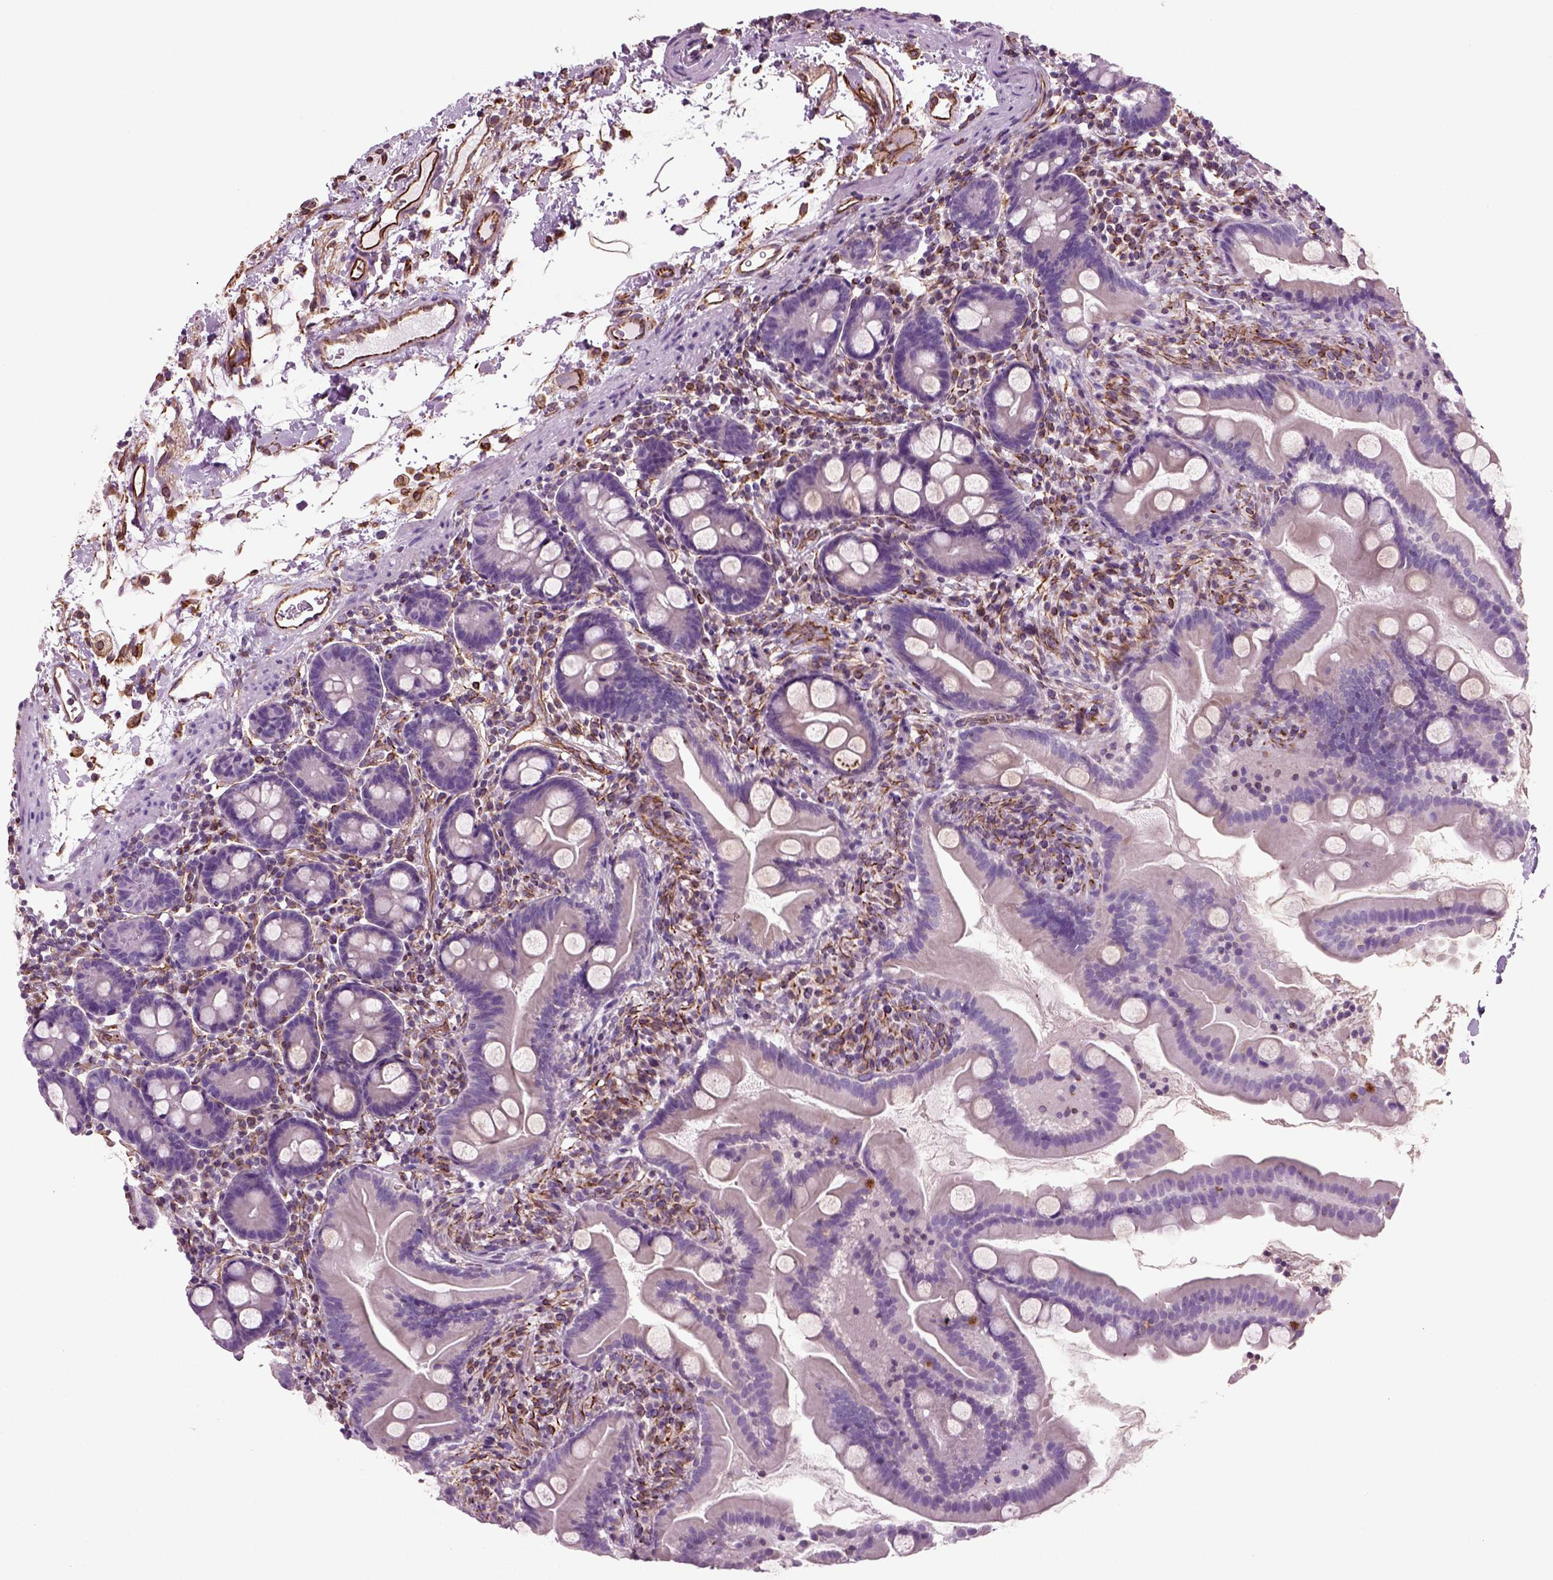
{"staining": {"intensity": "negative", "quantity": "none", "location": "none"}, "tissue": "small intestine", "cell_type": "Glandular cells", "image_type": "normal", "snomed": [{"axis": "morphology", "description": "Normal tissue, NOS"}, {"axis": "topography", "description": "Small intestine"}], "caption": "Immunohistochemistry image of normal small intestine: human small intestine stained with DAB (3,3'-diaminobenzidine) reveals no significant protein positivity in glandular cells. The staining is performed using DAB (3,3'-diaminobenzidine) brown chromogen with nuclei counter-stained in using hematoxylin.", "gene": "ACER3", "patient": {"sex": "female", "age": 44}}